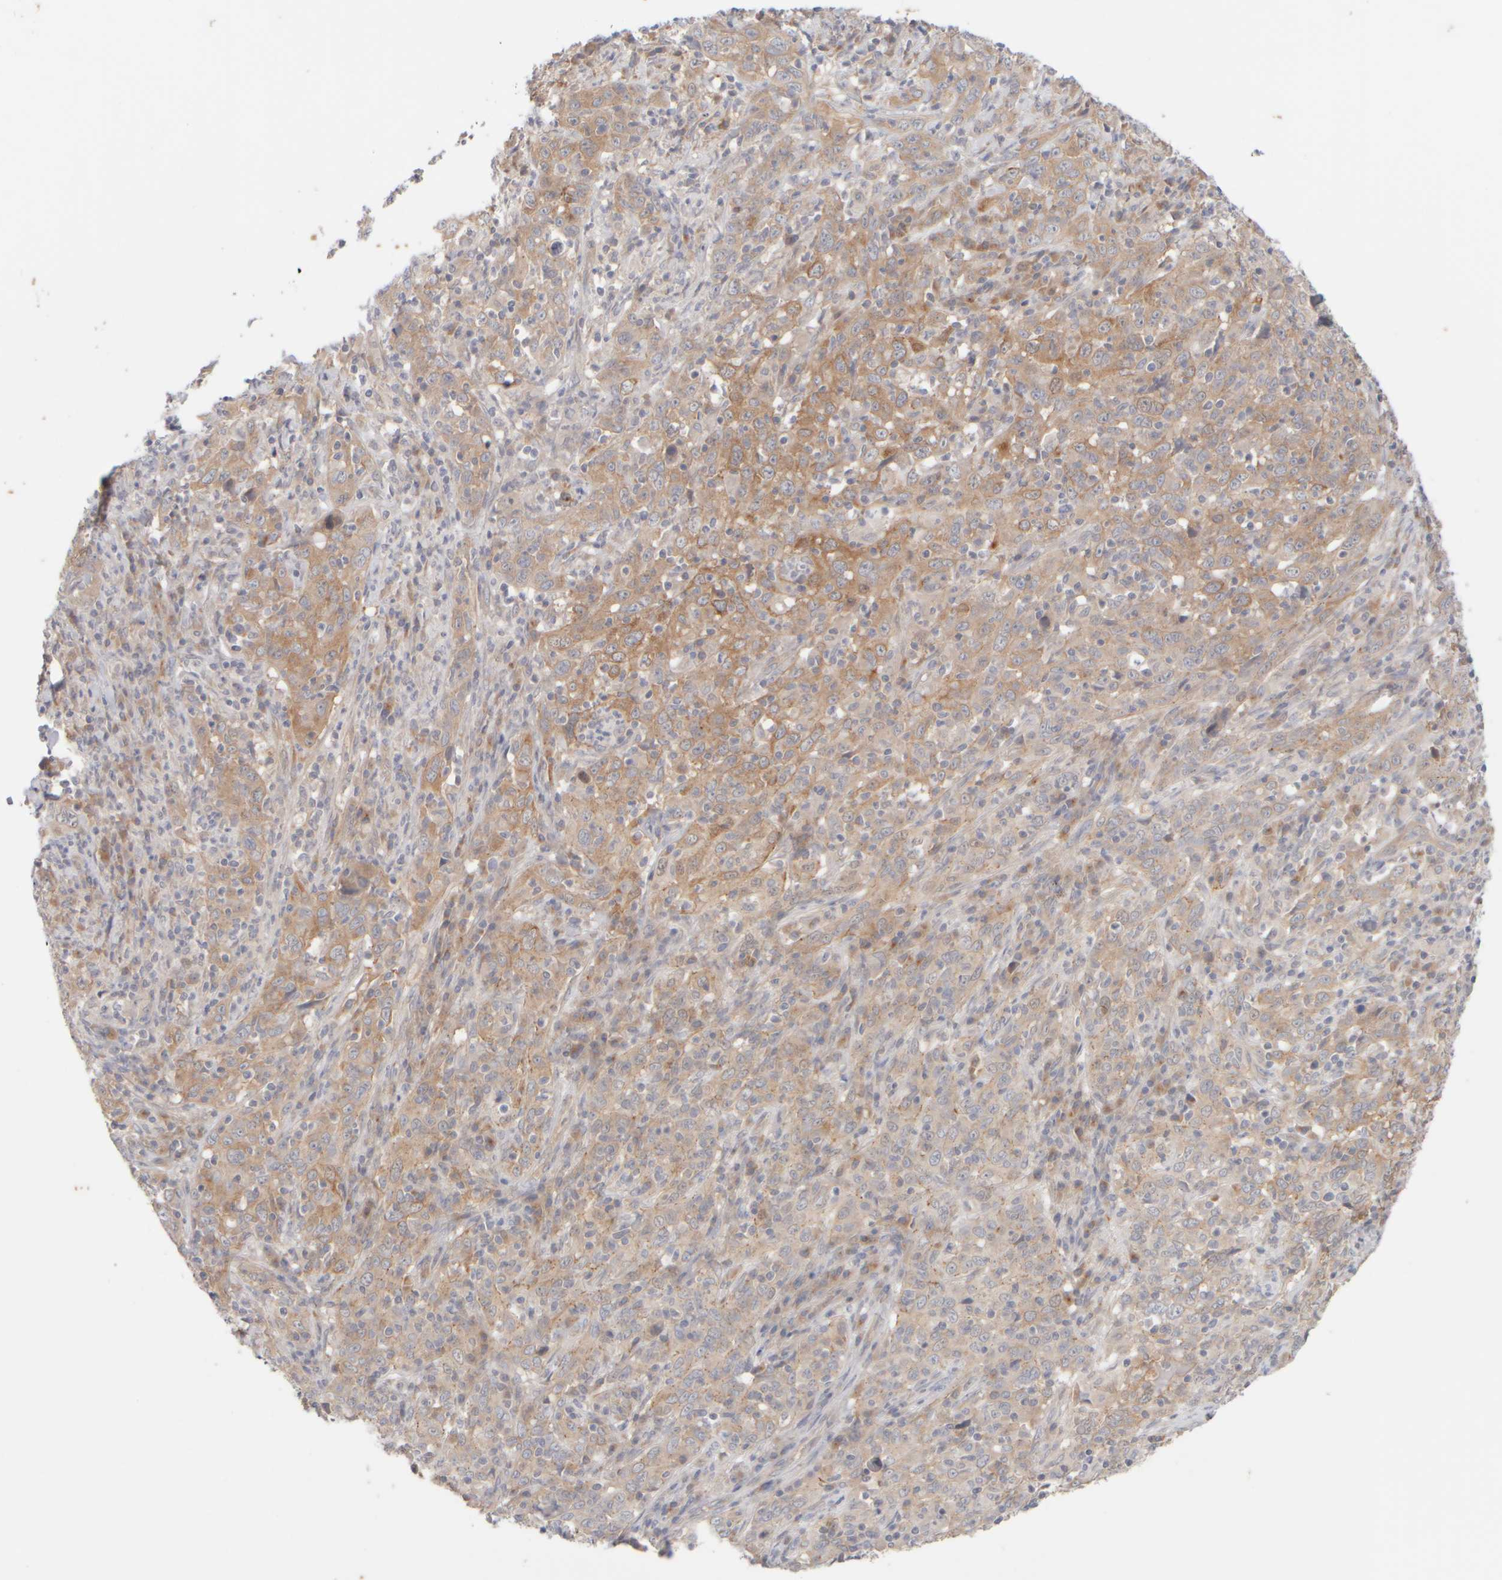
{"staining": {"intensity": "weak", "quantity": "25%-75%", "location": "cytoplasmic/membranous"}, "tissue": "cervical cancer", "cell_type": "Tumor cells", "image_type": "cancer", "snomed": [{"axis": "morphology", "description": "Squamous cell carcinoma, NOS"}, {"axis": "topography", "description": "Cervix"}], "caption": "IHC image of neoplastic tissue: human cervical cancer stained using immunohistochemistry (IHC) demonstrates low levels of weak protein expression localized specifically in the cytoplasmic/membranous of tumor cells, appearing as a cytoplasmic/membranous brown color.", "gene": "GOPC", "patient": {"sex": "female", "age": 46}}